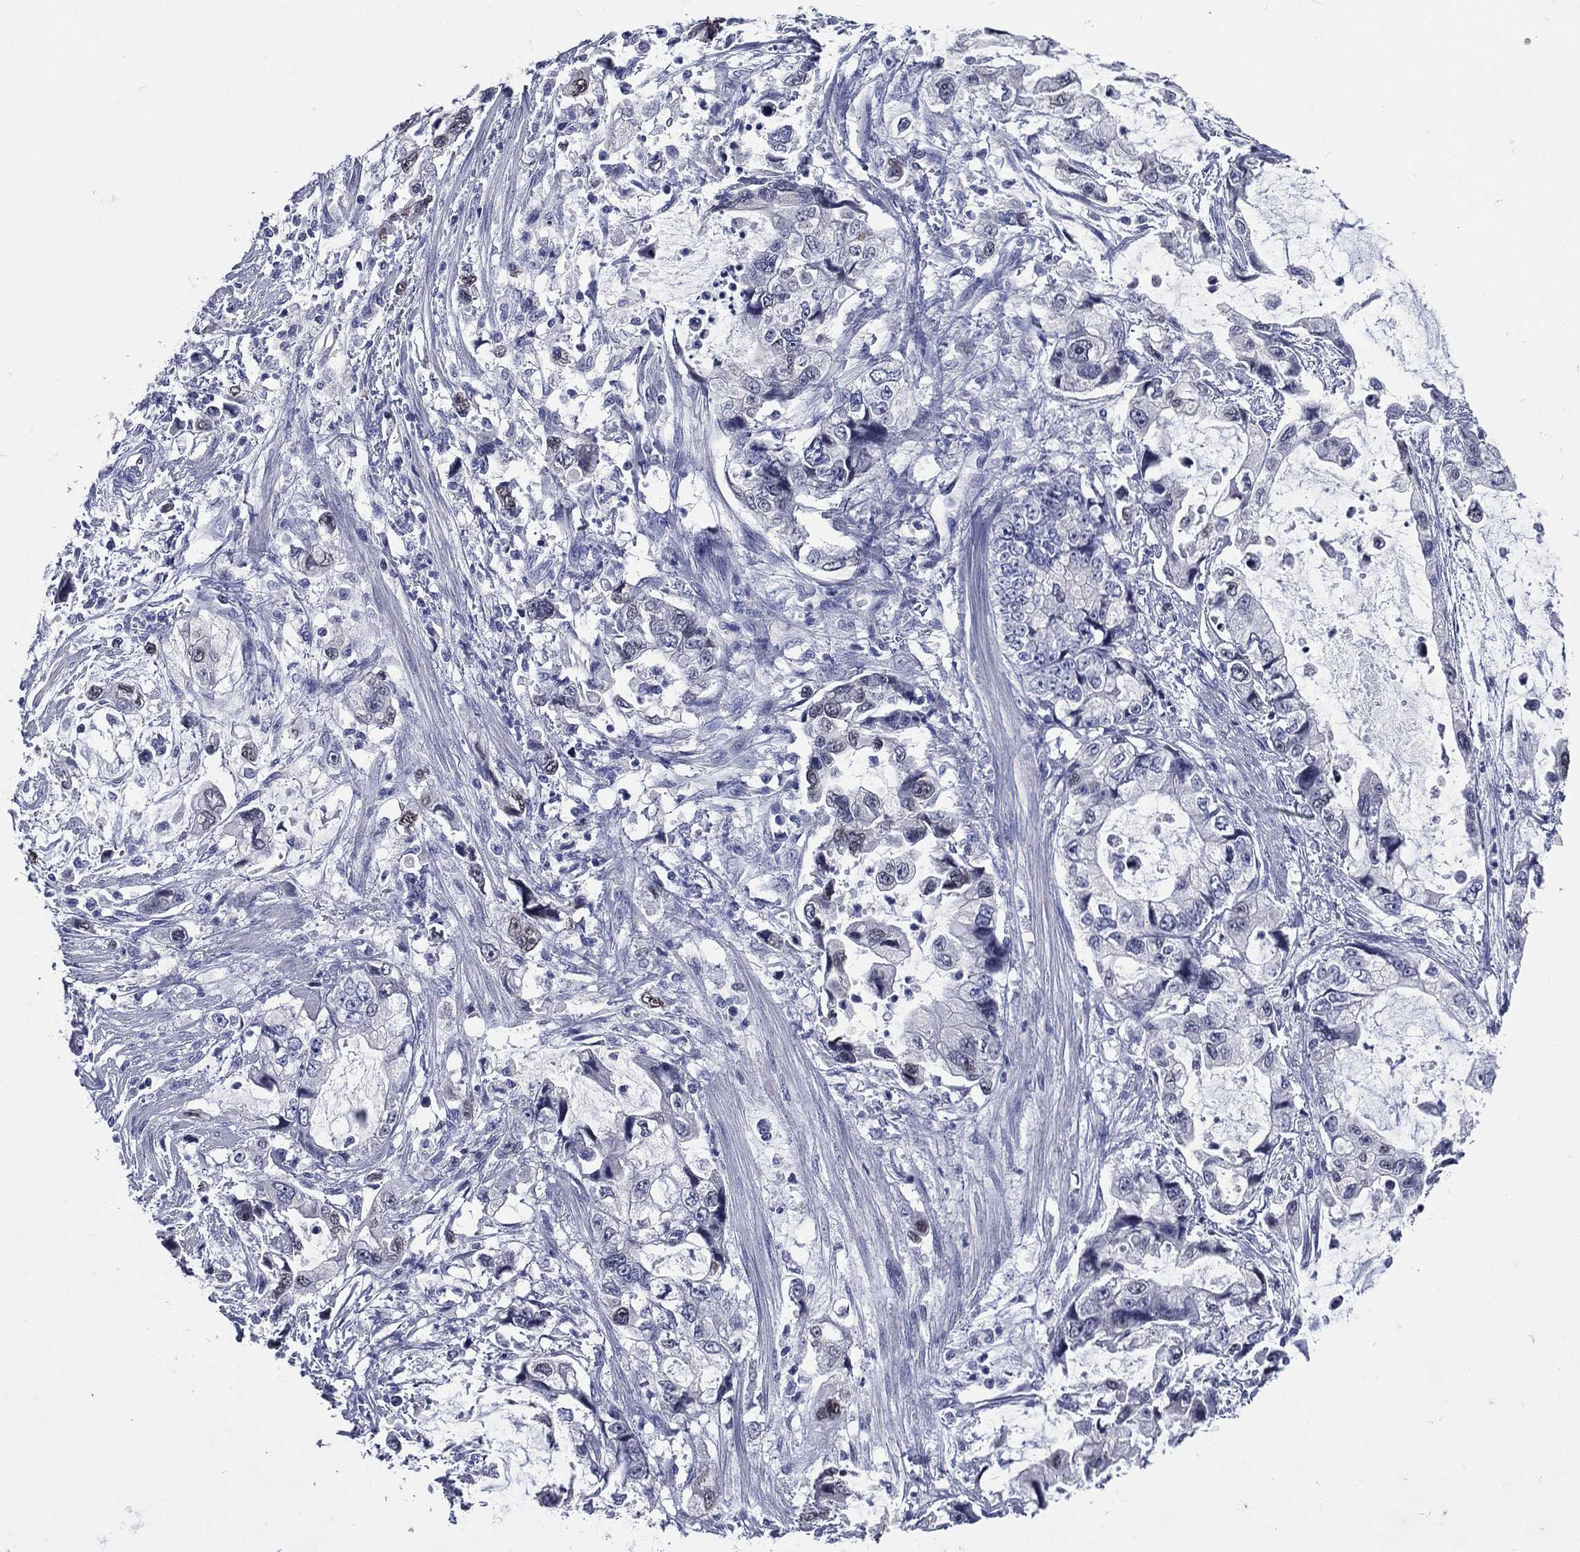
{"staining": {"intensity": "negative", "quantity": "none", "location": "none"}, "tissue": "stomach cancer", "cell_type": "Tumor cells", "image_type": "cancer", "snomed": [{"axis": "morphology", "description": "Adenocarcinoma, NOS"}, {"axis": "topography", "description": "Pancreas"}, {"axis": "topography", "description": "Stomach, upper"}, {"axis": "topography", "description": "Stomach"}], "caption": "Human stomach adenocarcinoma stained for a protein using immunohistochemistry shows no positivity in tumor cells.", "gene": "TGM1", "patient": {"sex": "male", "age": 77}}